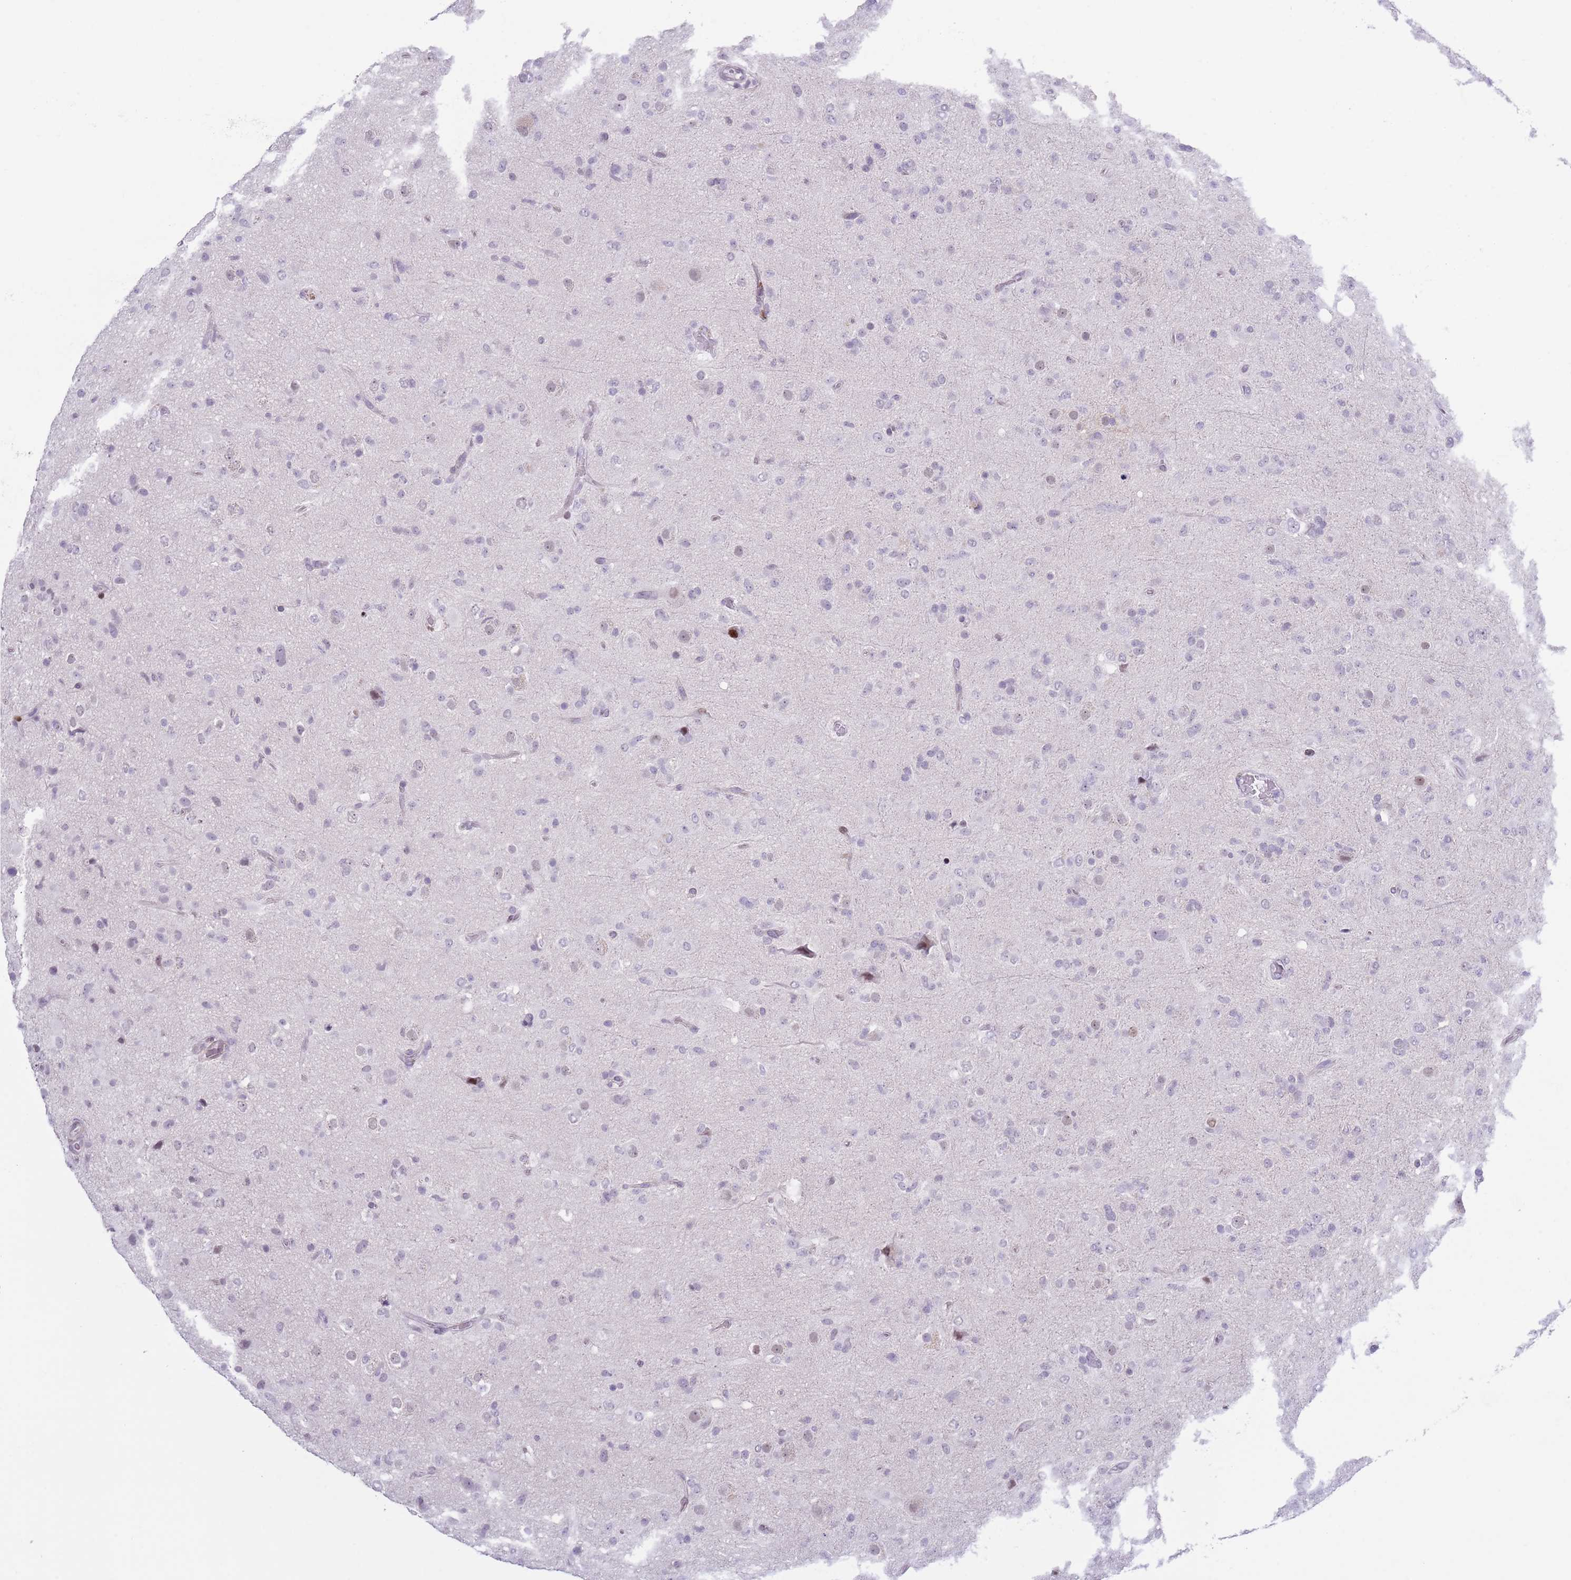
{"staining": {"intensity": "negative", "quantity": "none", "location": "none"}, "tissue": "glioma", "cell_type": "Tumor cells", "image_type": "cancer", "snomed": [{"axis": "morphology", "description": "Glioma, malignant, Low grade"}, {"axis": "topography", "description": "Brain"}], "caption": "IHC image of human low-grade glioma (malignant) stained for a protein (brown), which reveals no staining in tumor cells. (Immunohistochemistry (ihc), brightfield microscopy, high magnification).", "gene": "MFSD10", "patient": {"sex": "male", "age": 65}}